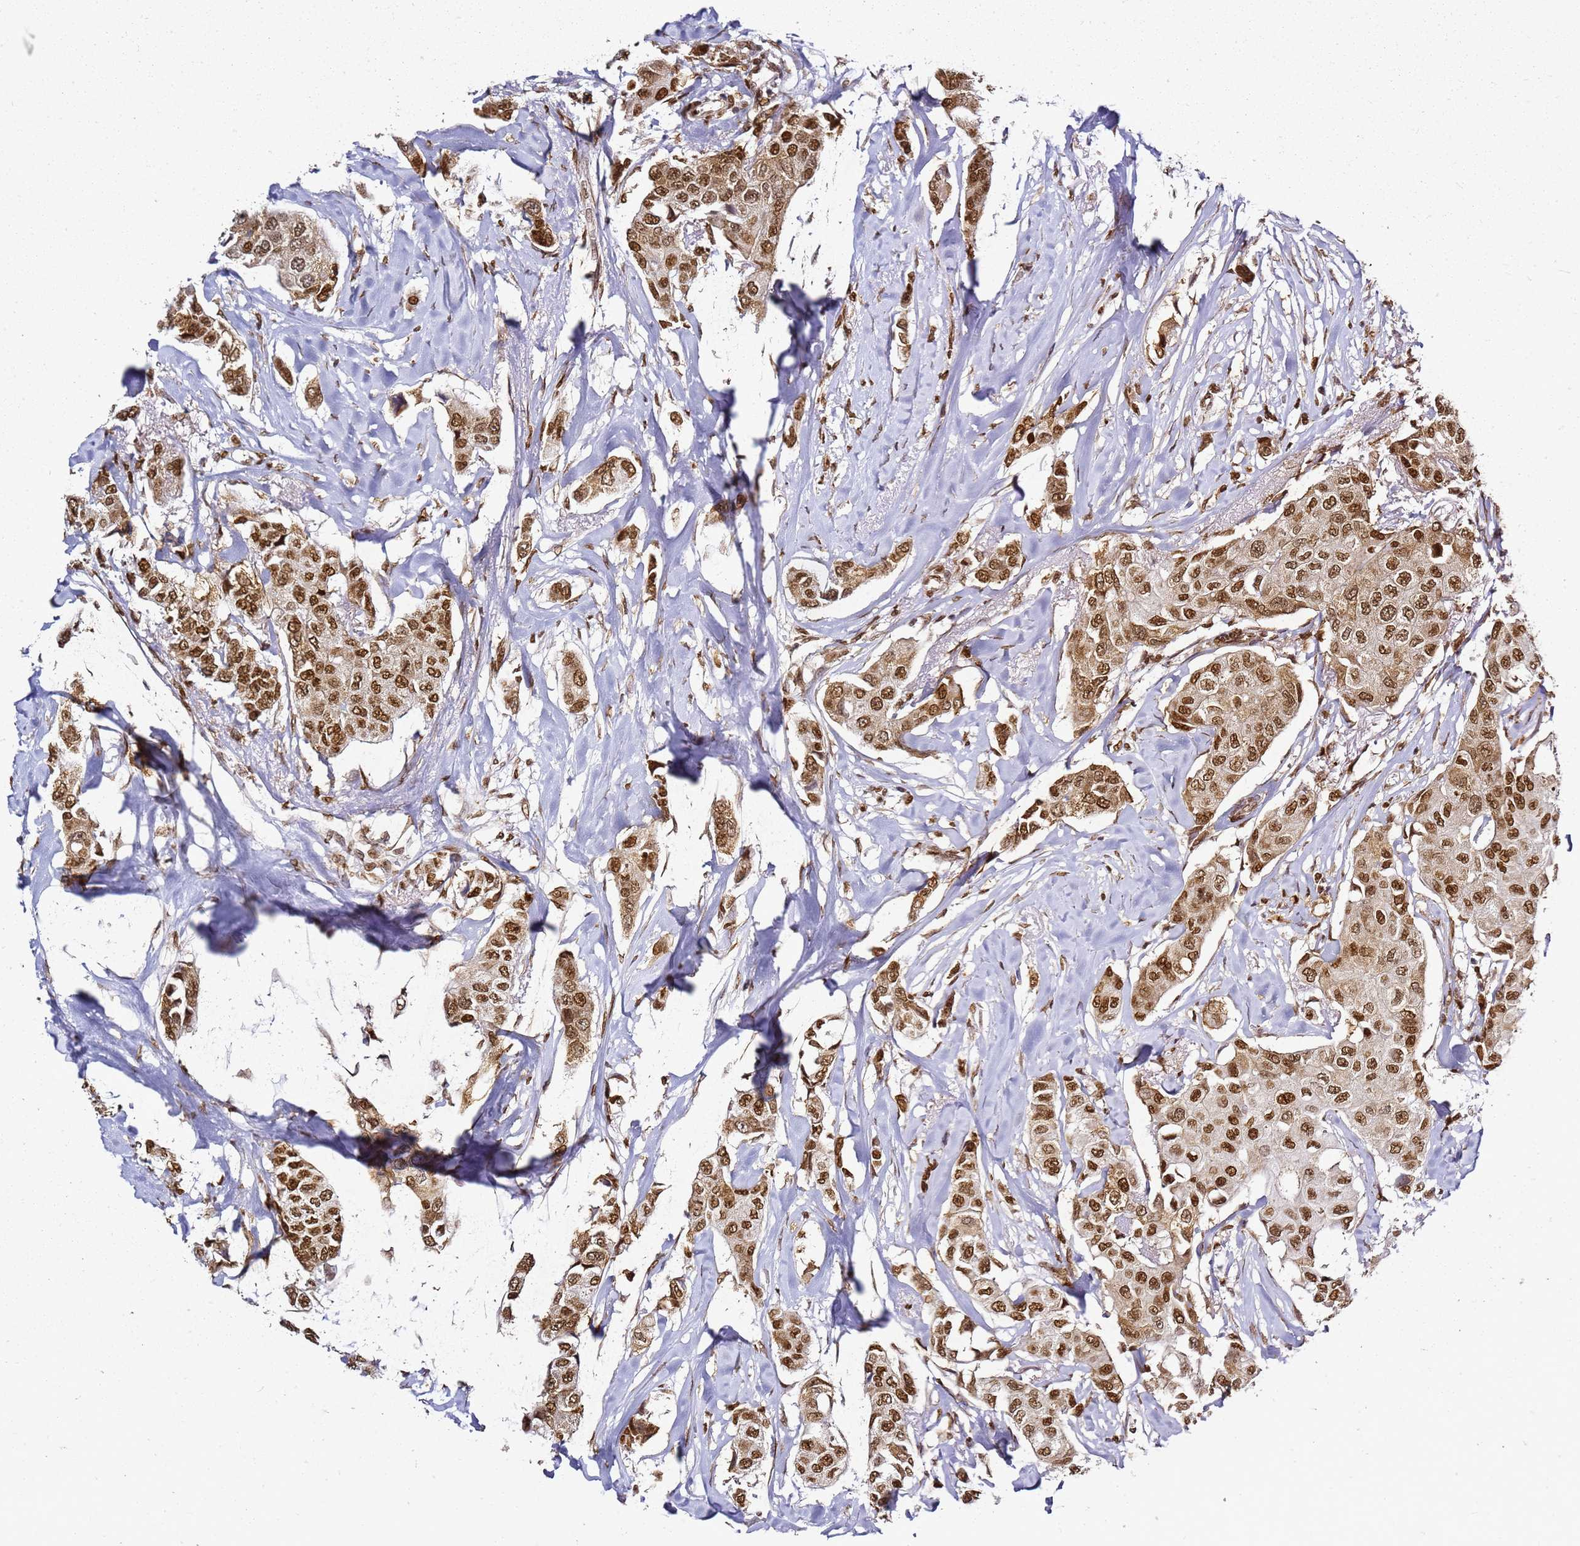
{"staining": {"intensity": "moderate", "quantity": ">75%", "location": "nuclear"}, "tissue": "breast cancer", "cell_type": "Tumor cells", "image_type": "cancer", "snomed": [{"axis": "morphology", "description": "Duct carcinoma"}, {"axis": "topography", "description": "Breast"}], "caption": "The immunohistochemical stain highlights moderate nuclear expression in tumor cells of breast intraductal carcinoma tissue. (DAB (3,3'-diaminobenzidine) IHC with brightfield microscopy, high magnification).", "gene": "APEX1", "patient": {"sex": "female", "age": 80}}